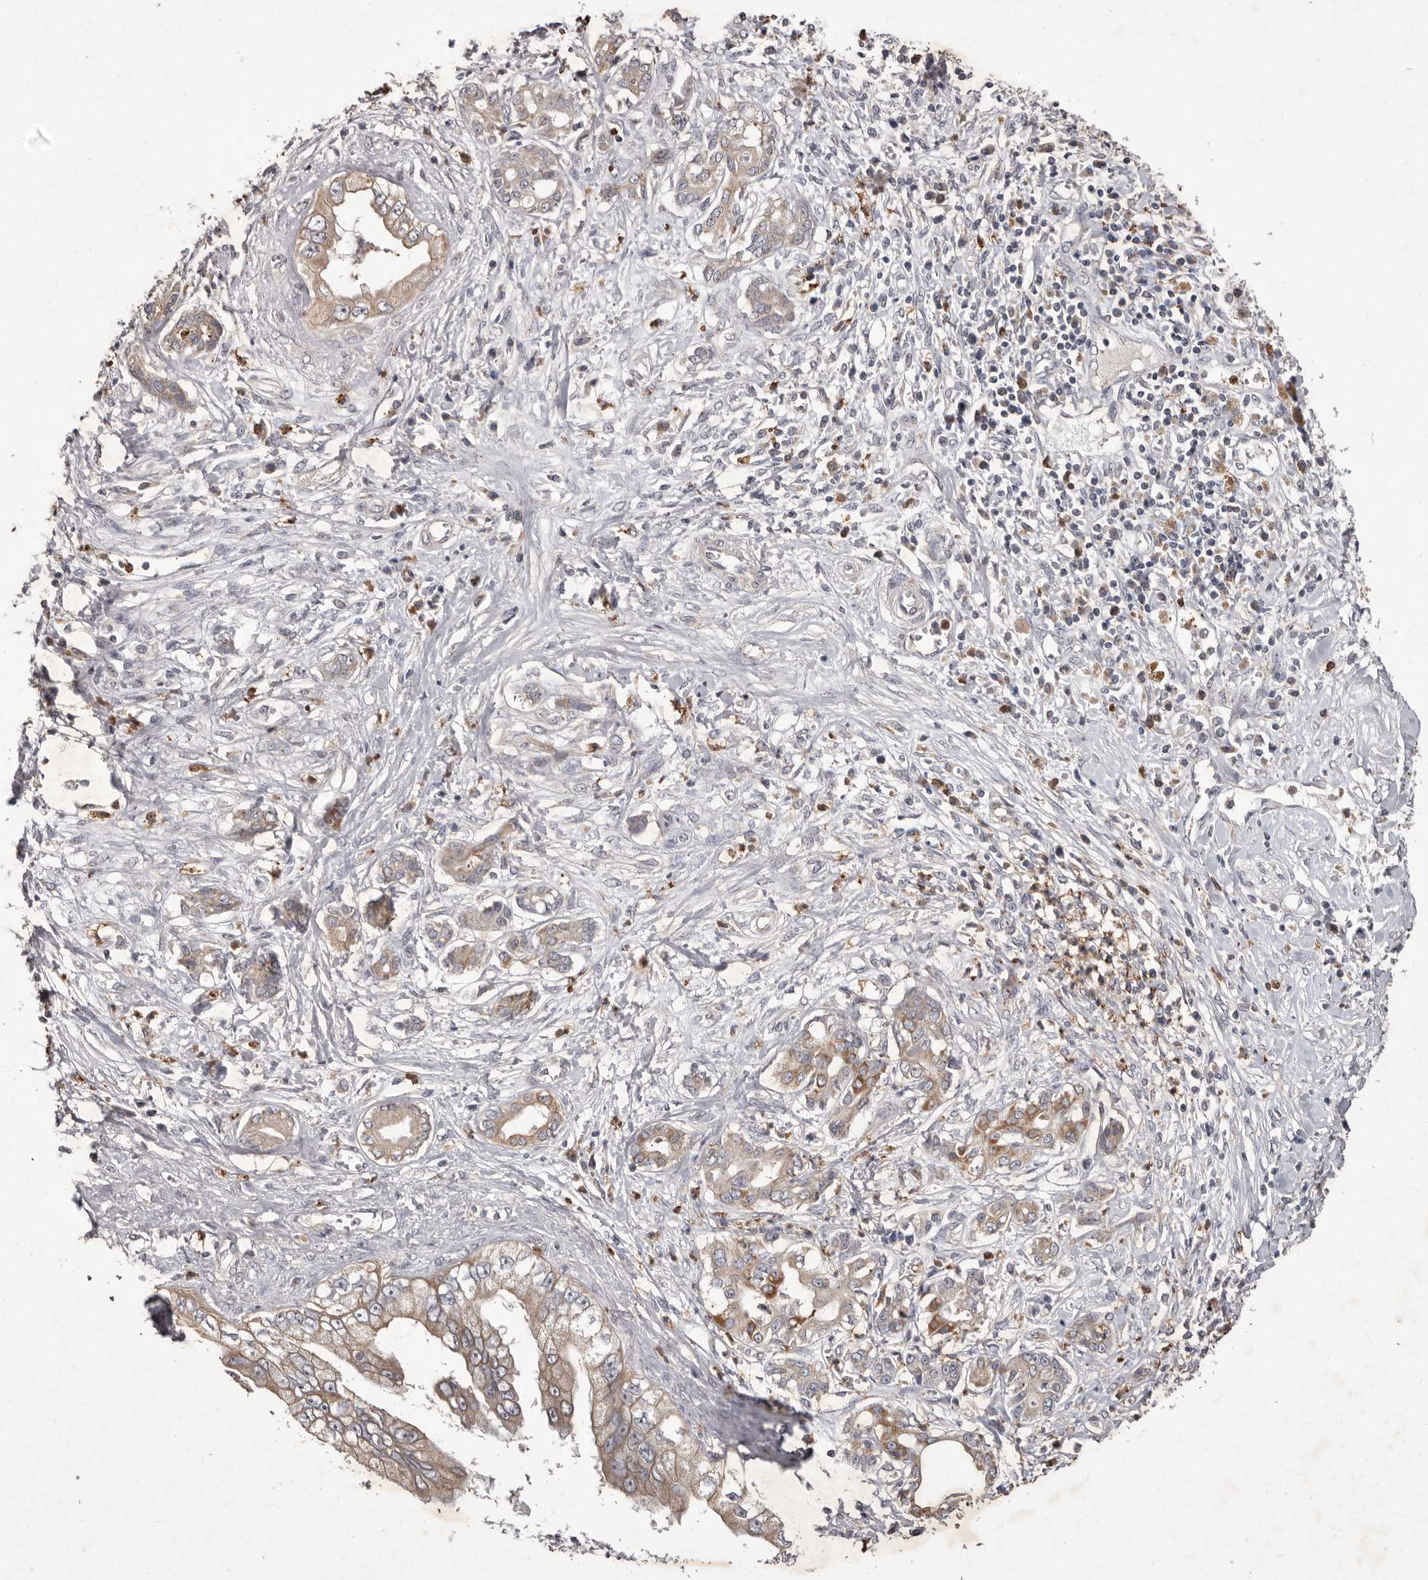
{"staining": {"intensity": "moderate", "quantity": "<25%", "location": "cytoplasmic/membranous"}, "tissue": "pancreatic cancer", "cell_type": "Tumor cells", "image_type": "cancer", "snomed": [{"axis": "morphology", "description": "Adenocarcinoma, NOS"}, {"axis": "topography", "description": "Pancreas"}], "caption": "Pancreatic cancer (adenocarcinoma) stained with DAB IHC exhibits low levels of moderate cytoplasmic/membranous staining in approximately <25% of tumor cells.", "gene": "CXCL14", "patient": {"sex": "female", "age": 56}}